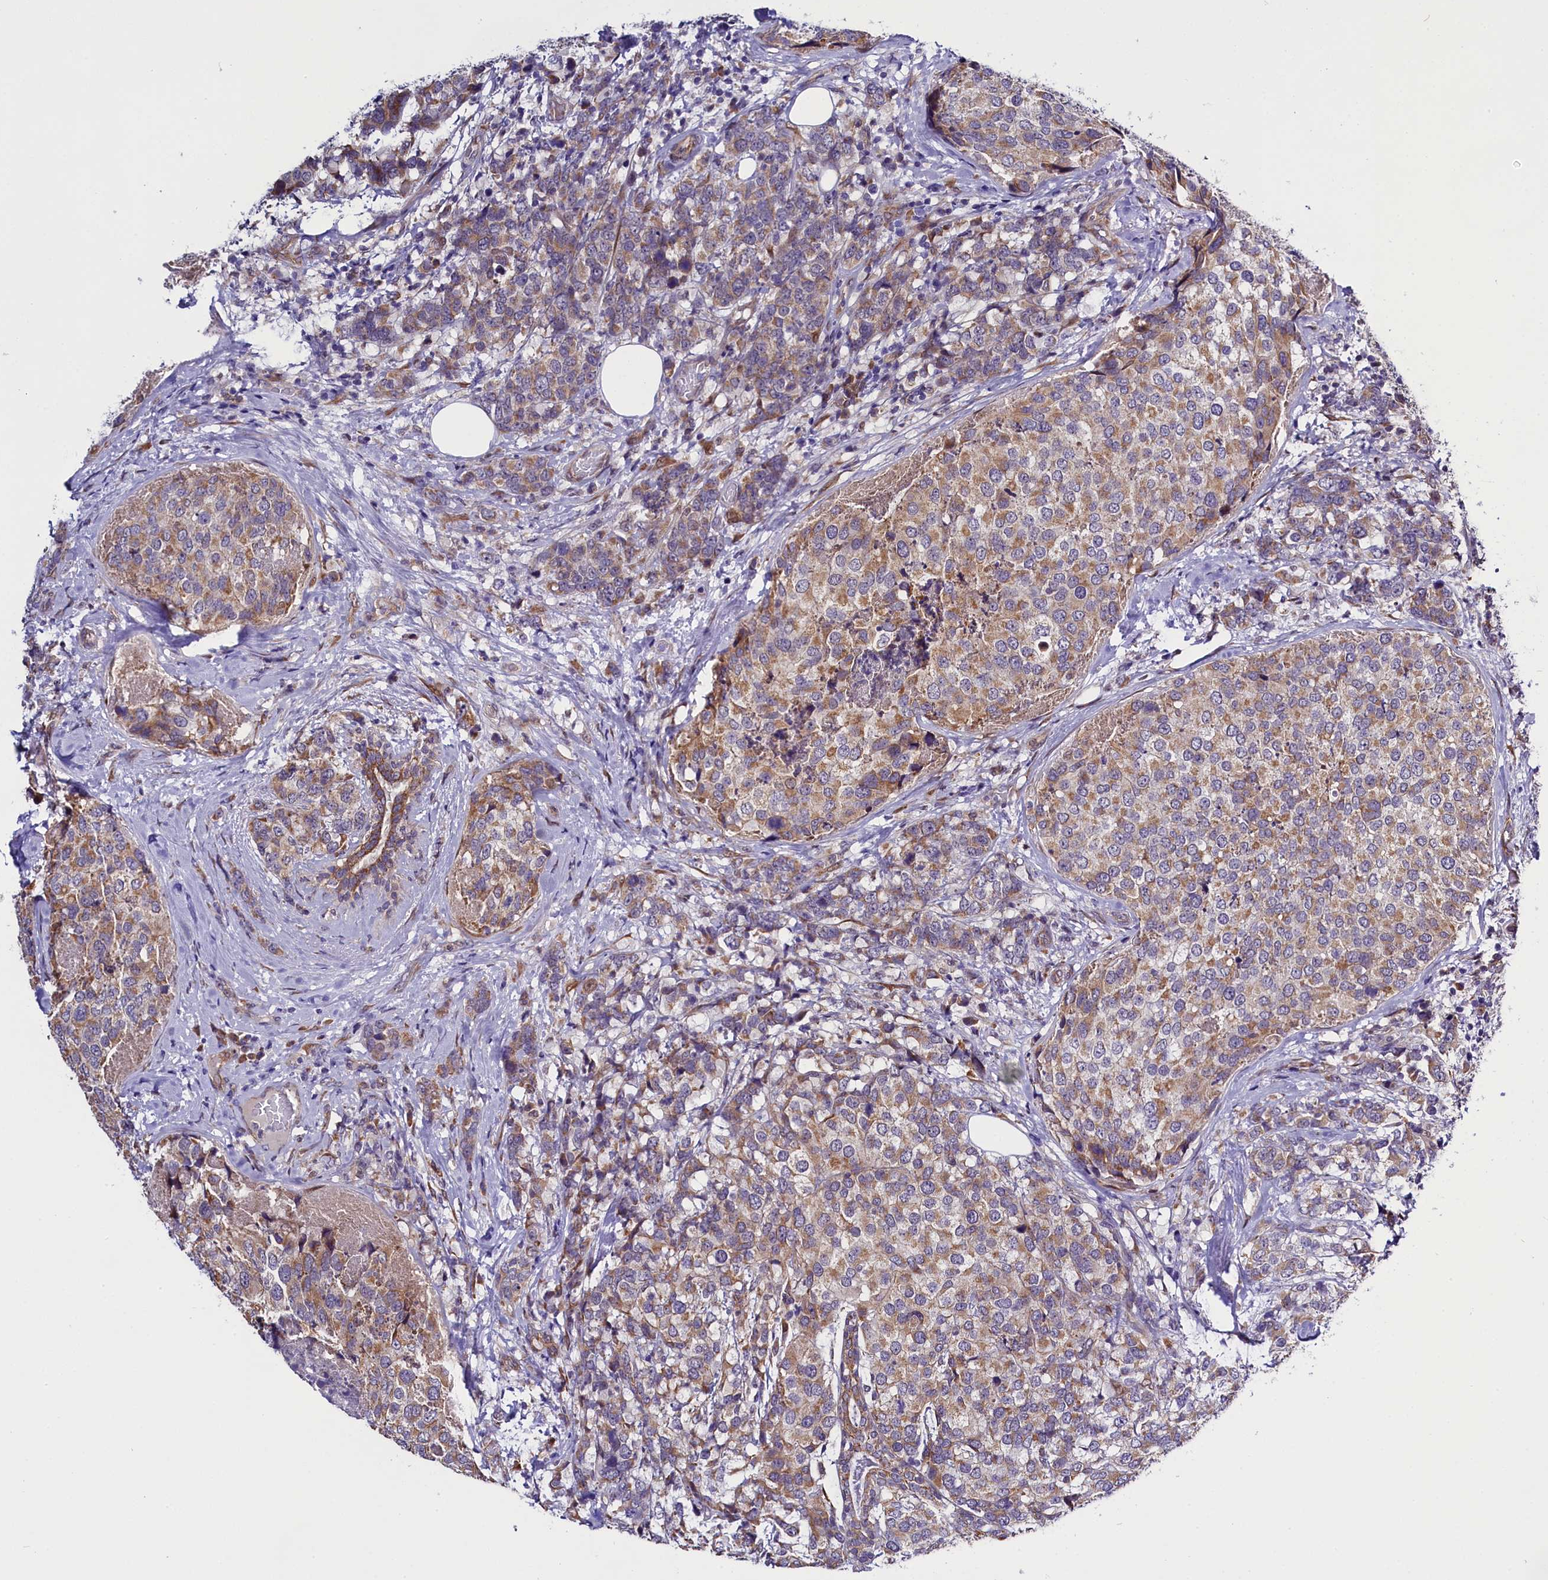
{"staining": {"intensity": "moderate", "quantity": ">75%", "location": "cytoplasmic/membranous"}, "tissue": "breast cancer", "cell_type": "Tumor cells", "image_type": "cancer", "snomed": [{"axis": "morphology", "description": "Lobular carcinoma"}, {"axis": "topography", "description": "Breast"}], "caption": "Immunohistochemical staining of human breast lobular carcinoma demonstrates moderate cytoplasmic/membranous protein expression in approximately >75% of tumor cells.", "gene": "UACA", "patient": {"sex": "female", "age": 59}}